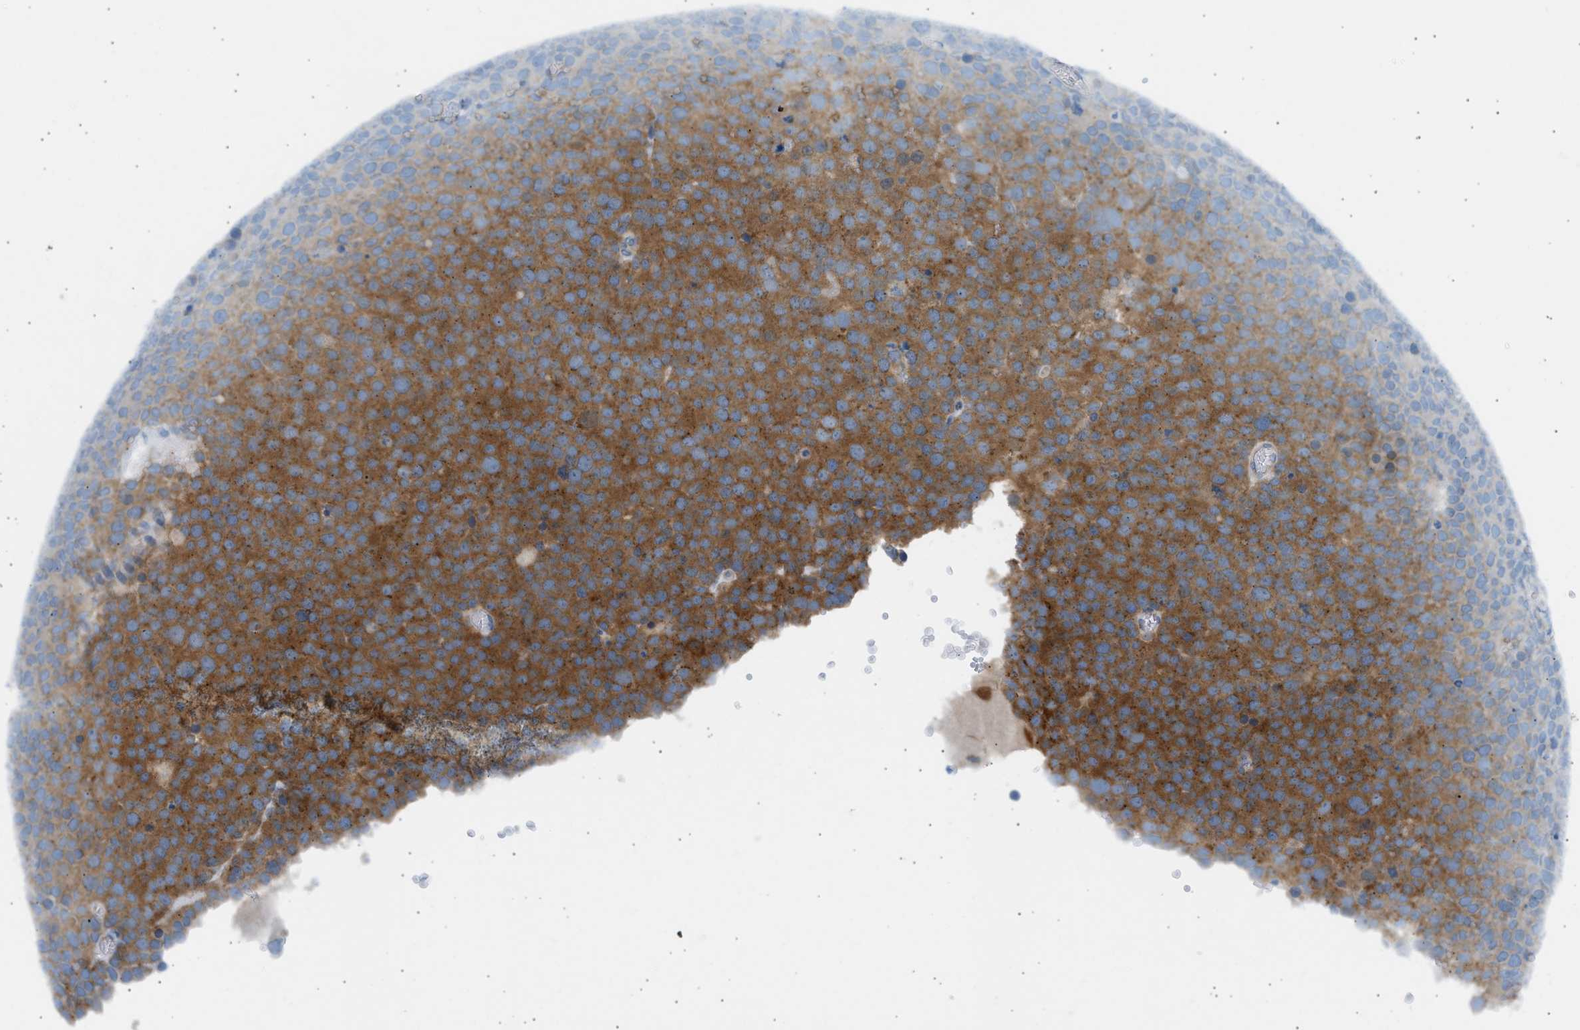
{"staining": {"intensity": "moderate", "quantity": ">75%", "location": "cytoplasmic/membranous"}, "tissue": "testis cancer", "cell_type": "Tumor cells", "image_type": "cancer", "snomed": [{"axis": "morphology", "description": "Normal tissue, NOS"}, {"axis": "morphology", "description": "Seminoma, NOS"}, {"axis": "topography", "description": "Testis"}], "caption": "Immunohistochemistry (IHC) of testis cancer displays medium levels of moderate cytoplasmic/membranous positivity in about >75% of tumor cells.", "gene": "TRIM50", "patient": {"sex": "male", "age": 71}}